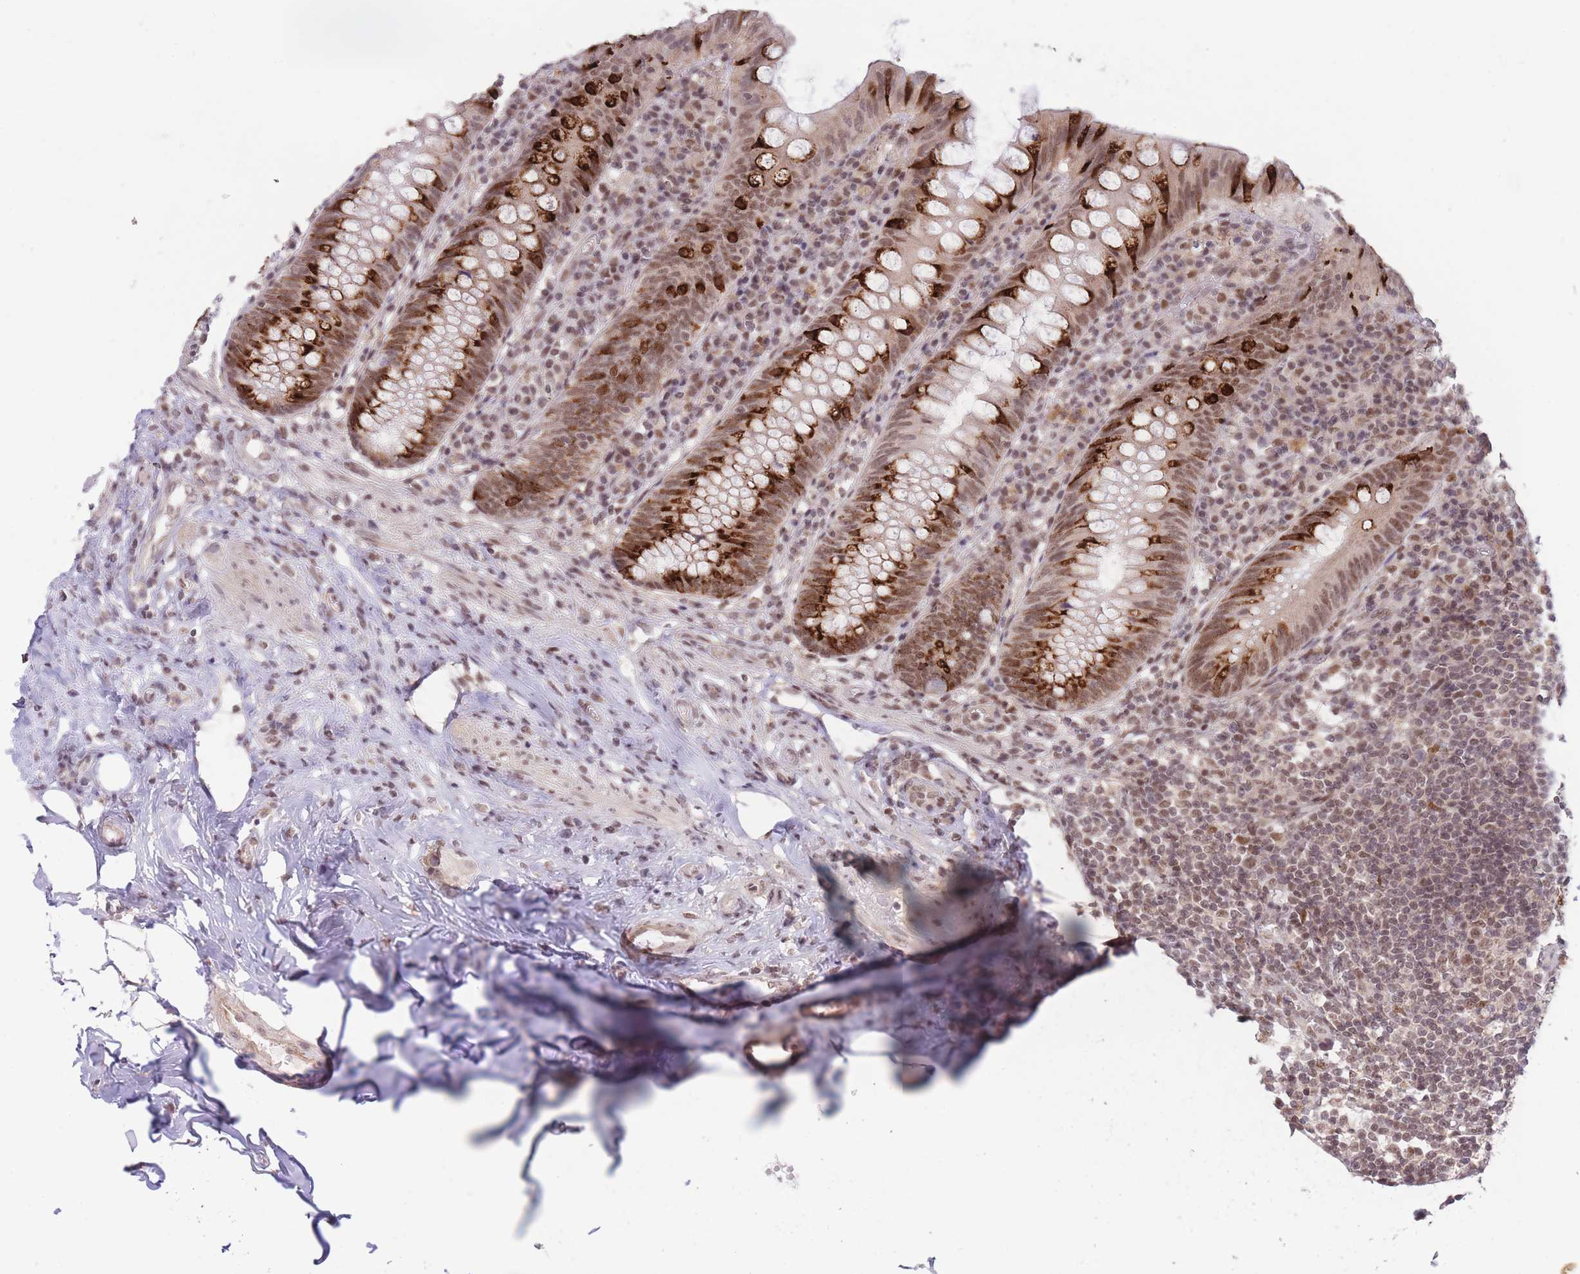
{"staining": {"intensity": "strong", "quantity": ">75%", "location": "cytoplasmic/membranous,nuclear"}, "tissue": "appendix", "cell_type": "Glandular cells", "image_type": "normal", "snomed": [{"axis": "morphology", "description": "Normal tissue, NOS"}, {"axis": "topography", "description": "Appendix"}], "caption": "Brown immunohistochemical staining in normal human appendix shows strong cytoplasmic/membranous,nuclear staining in approximately >75% of glandular cells.", "gene": "CARD8", "patient": {"sex": "female", "age": 54}}